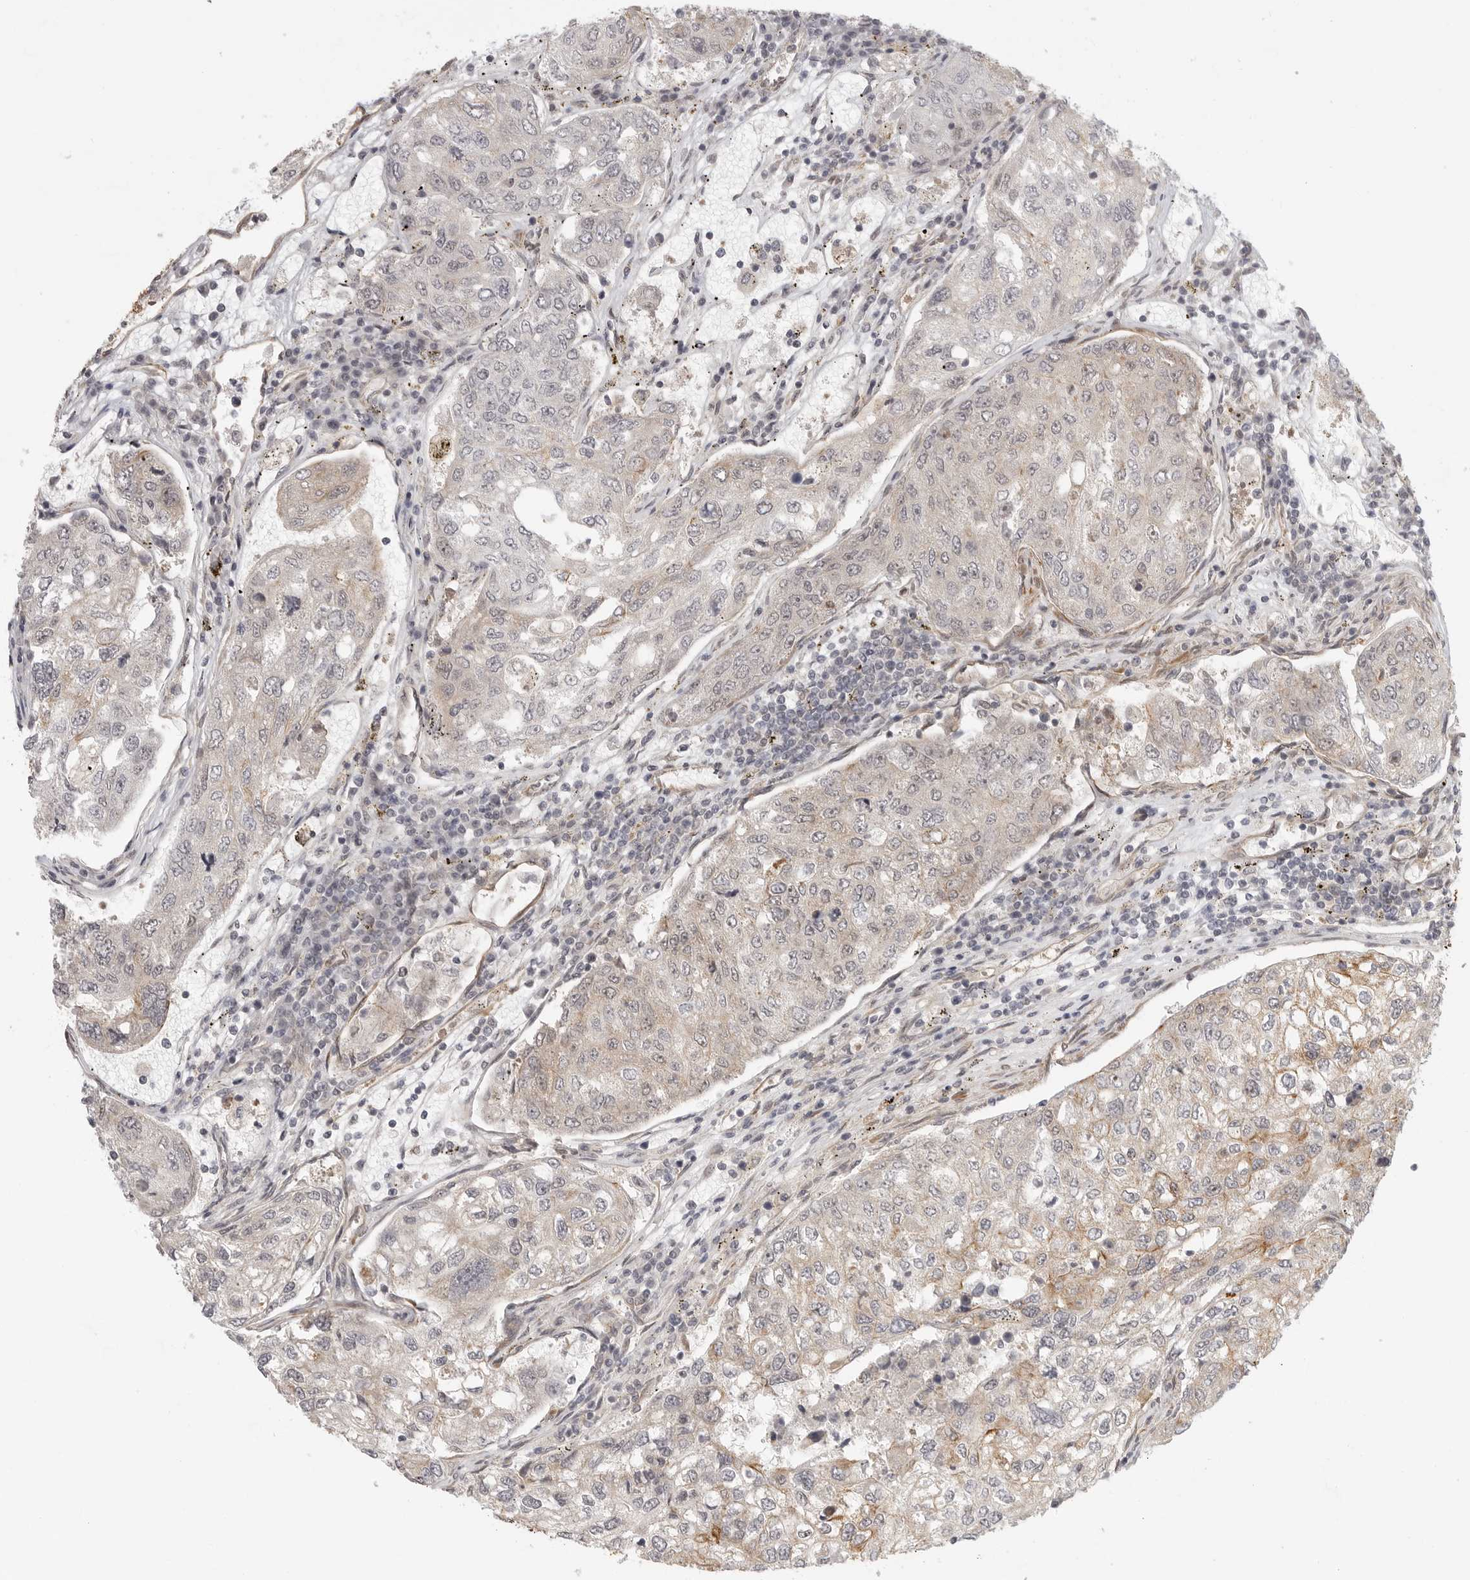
{"staining": {"intensity": "negative", "quantity": "none", "location": "none"}, "tissue": "urothelial cancer", "cell_type": "Tumor cells", "image_type": "cancer", "snomed": [{"axis": "morphology", "description": "Urothelial carcinoma, High grade"}, {"axis": "topography", "description": "Lymph node"}, {"axis": "topography", "description": "Urinary bladder"}], "caption": "This micrograph is of urothelial carcinoma (high-grade) stained with IHC to label a protein in brown with the nuclei are counter-stained blue. There is no positivity in tumor cells.", "gene": "ATOH7", "patient": {"sex": "male", "age": 51}}